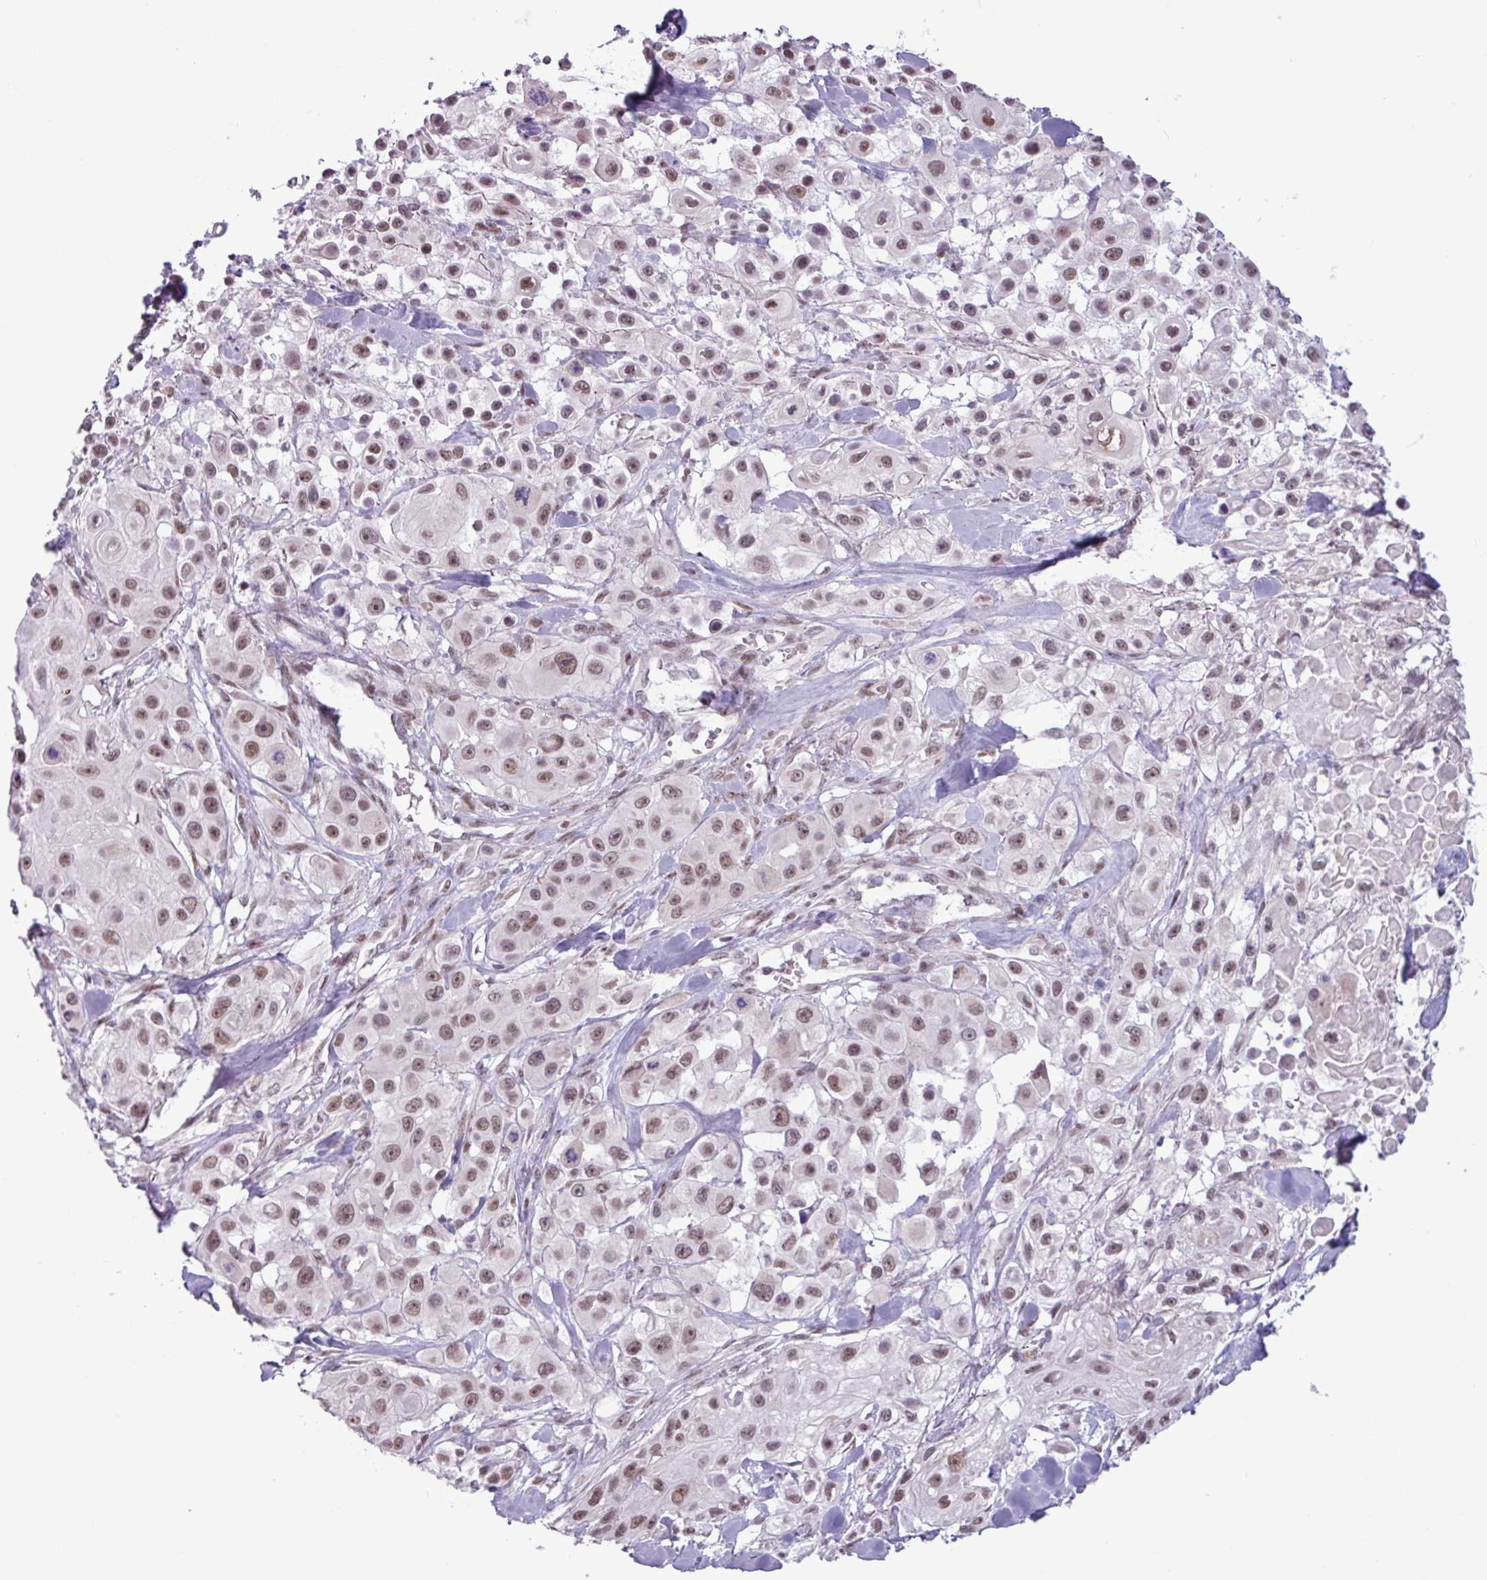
{"staining": {"intensity": "moderate", "quantity": ">75%", "location": "nuclear"}, "tissue": "skin cancer", "cell_type": "Tumor cells", "image_type": "cancer", "snomed": [{"axis": "morphology", "description": "Squamous cell carcinoma, NOS"}, {"axis": "topography", "description": "Skin"}], "caption": "Immunohistochemistry (IHC) of human skin cancer displays medium levels of moderate nuclear staining in about >75% of tumor cells.", "gene": "NOTCH2", "patient": {"sex": "male", "age": 63}}